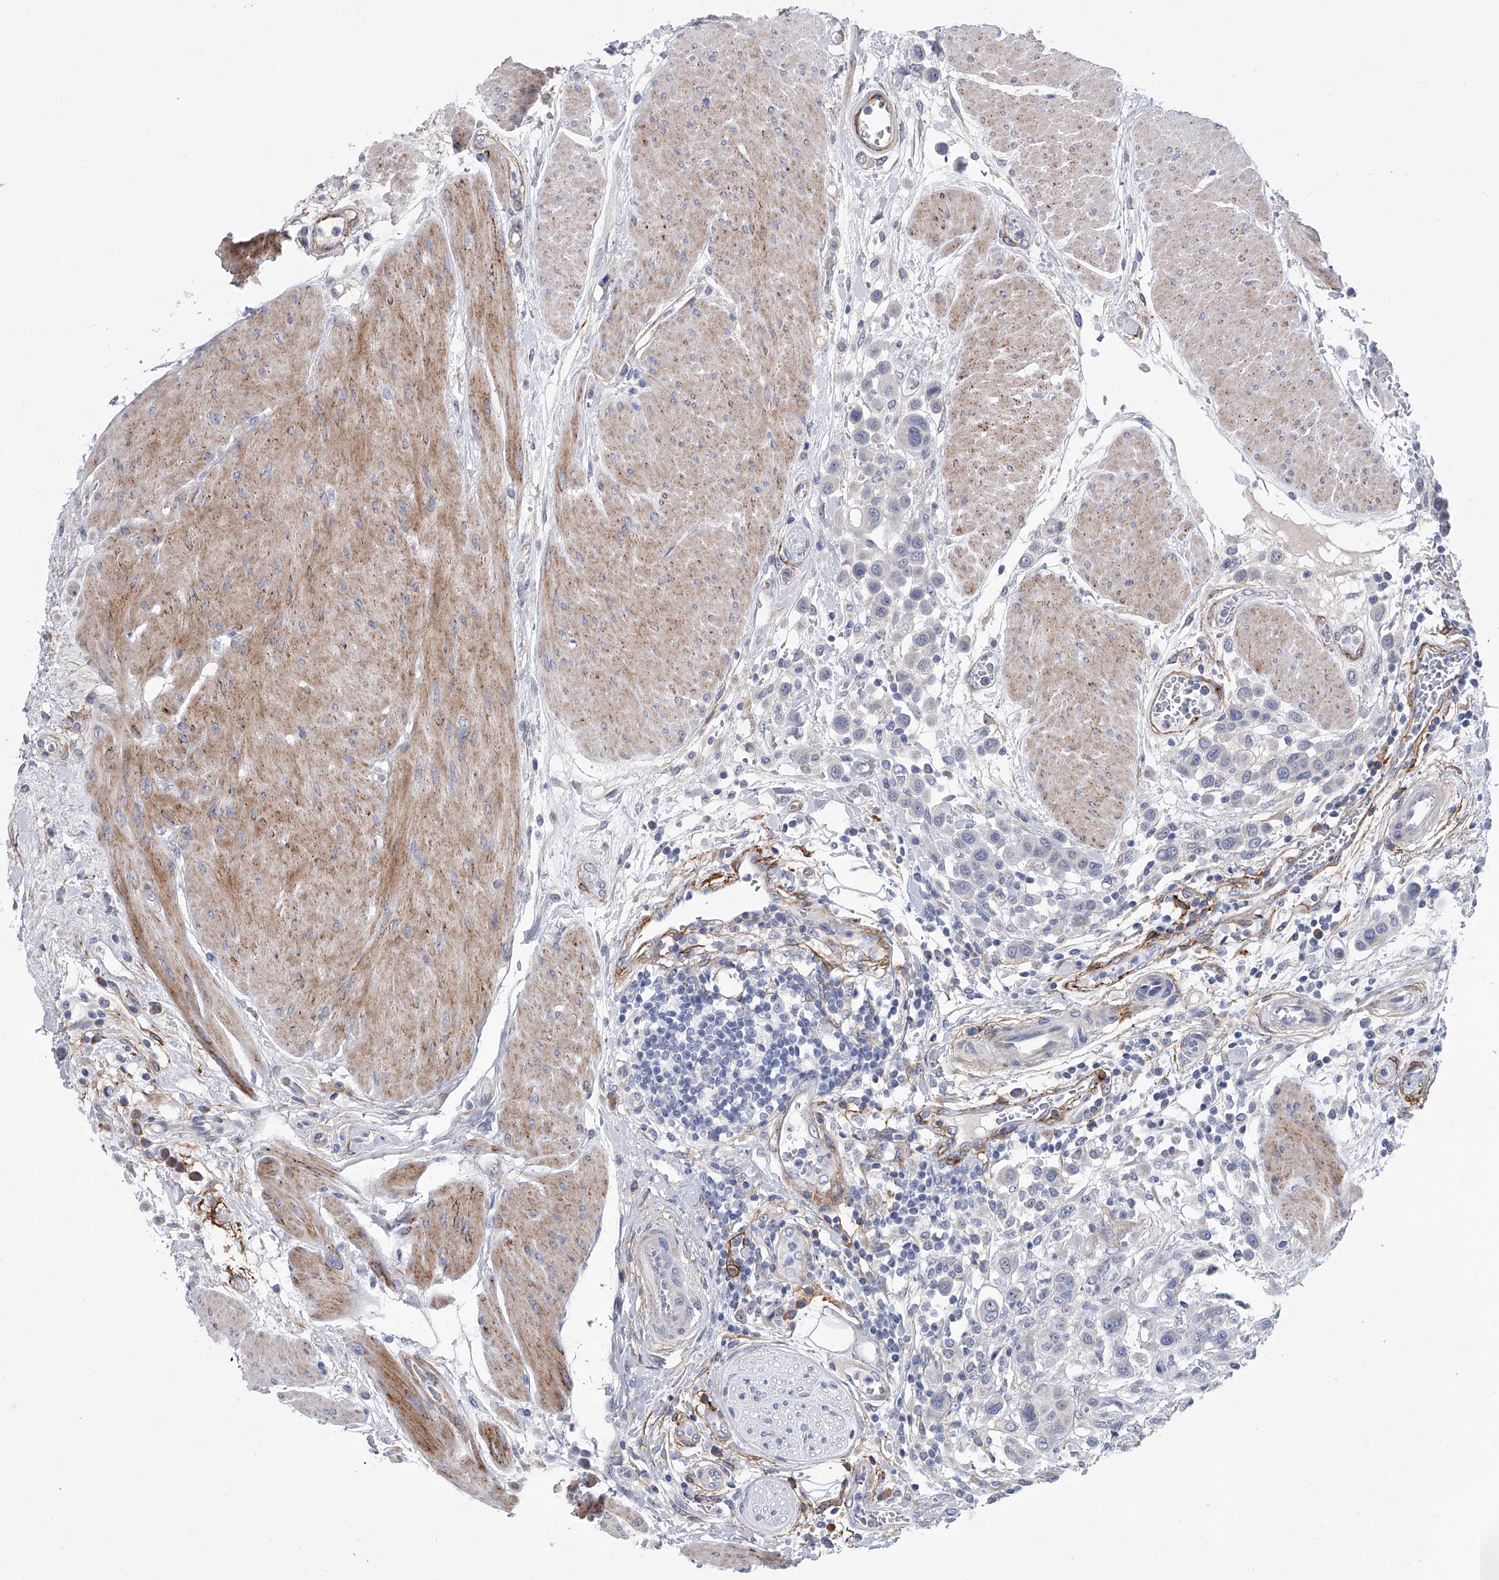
{"staining": {"intensity": "negative", "quantity": "none", "location": "none"}, "tissue": "urothelial cancer", "cell_type": "Tumor cells", "image_type": "cancer", "snomed": [{"axis": "morphology", "description": "Urothelial carcinoma, High grade"}, {"axis": "topography", "description": "Urinary bladder"}], "caption": "Immunohistochemical staining of human urothelial cancer exhibits no significant positivity in tumor cells.", "gene": "ALG14", "patient": {"sex": "male", "age": 50}}